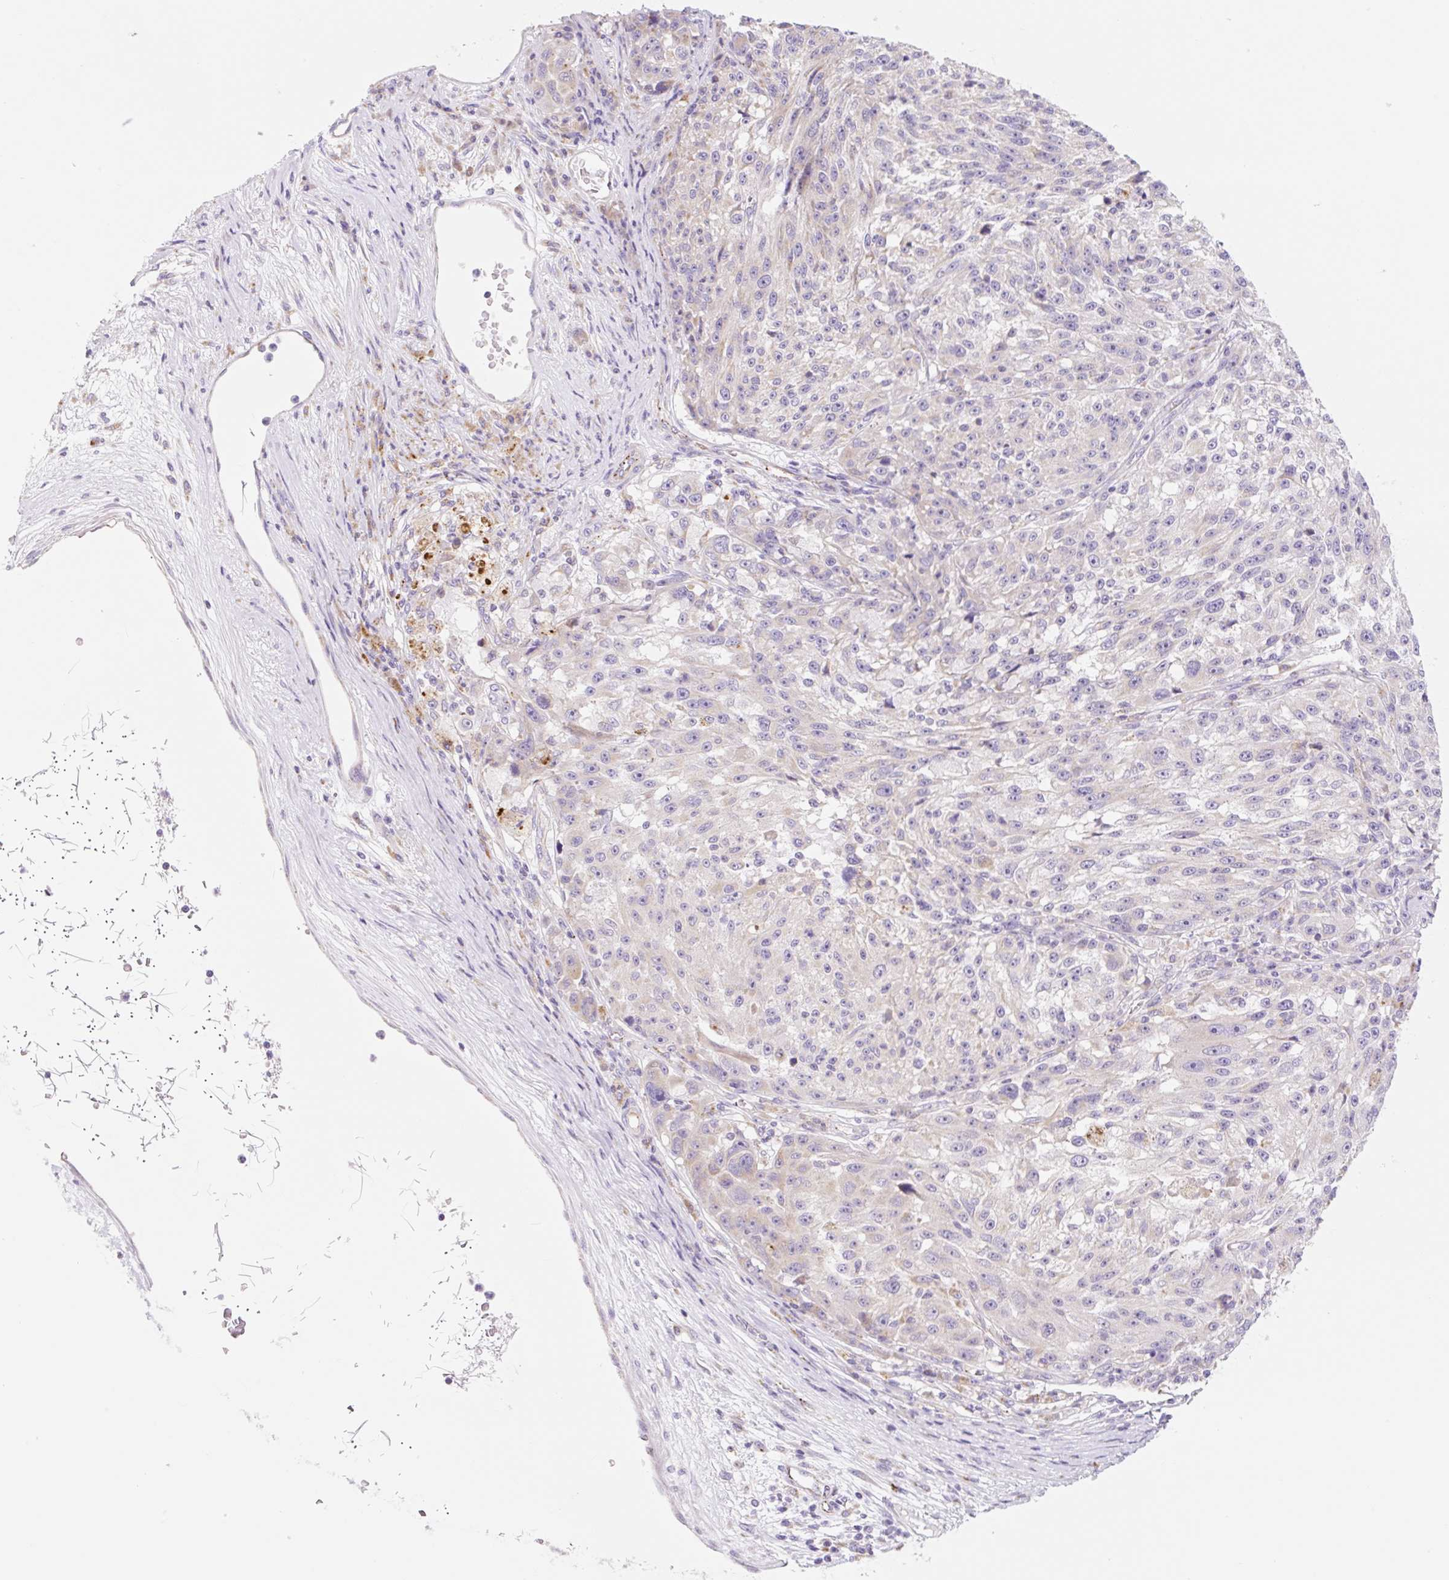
{"staining": {"intensity": "negative", "quantity": "none", "location": "none"}, "tissue": "melanoma", "cell_type": "Tumor cells", "image_type": "cancer", "snomed": [{"axis": "morphology", "description": "Malignant melanoma, NOS"}, {"axis": "topography", "description": "Skin"}], "caption": "Malignant melanoma was stained to show a protein in brown. There is no significant expression in tumor cells.", "gene": "CLEC3A", "patient": {"sex": "male", "age": 53}}